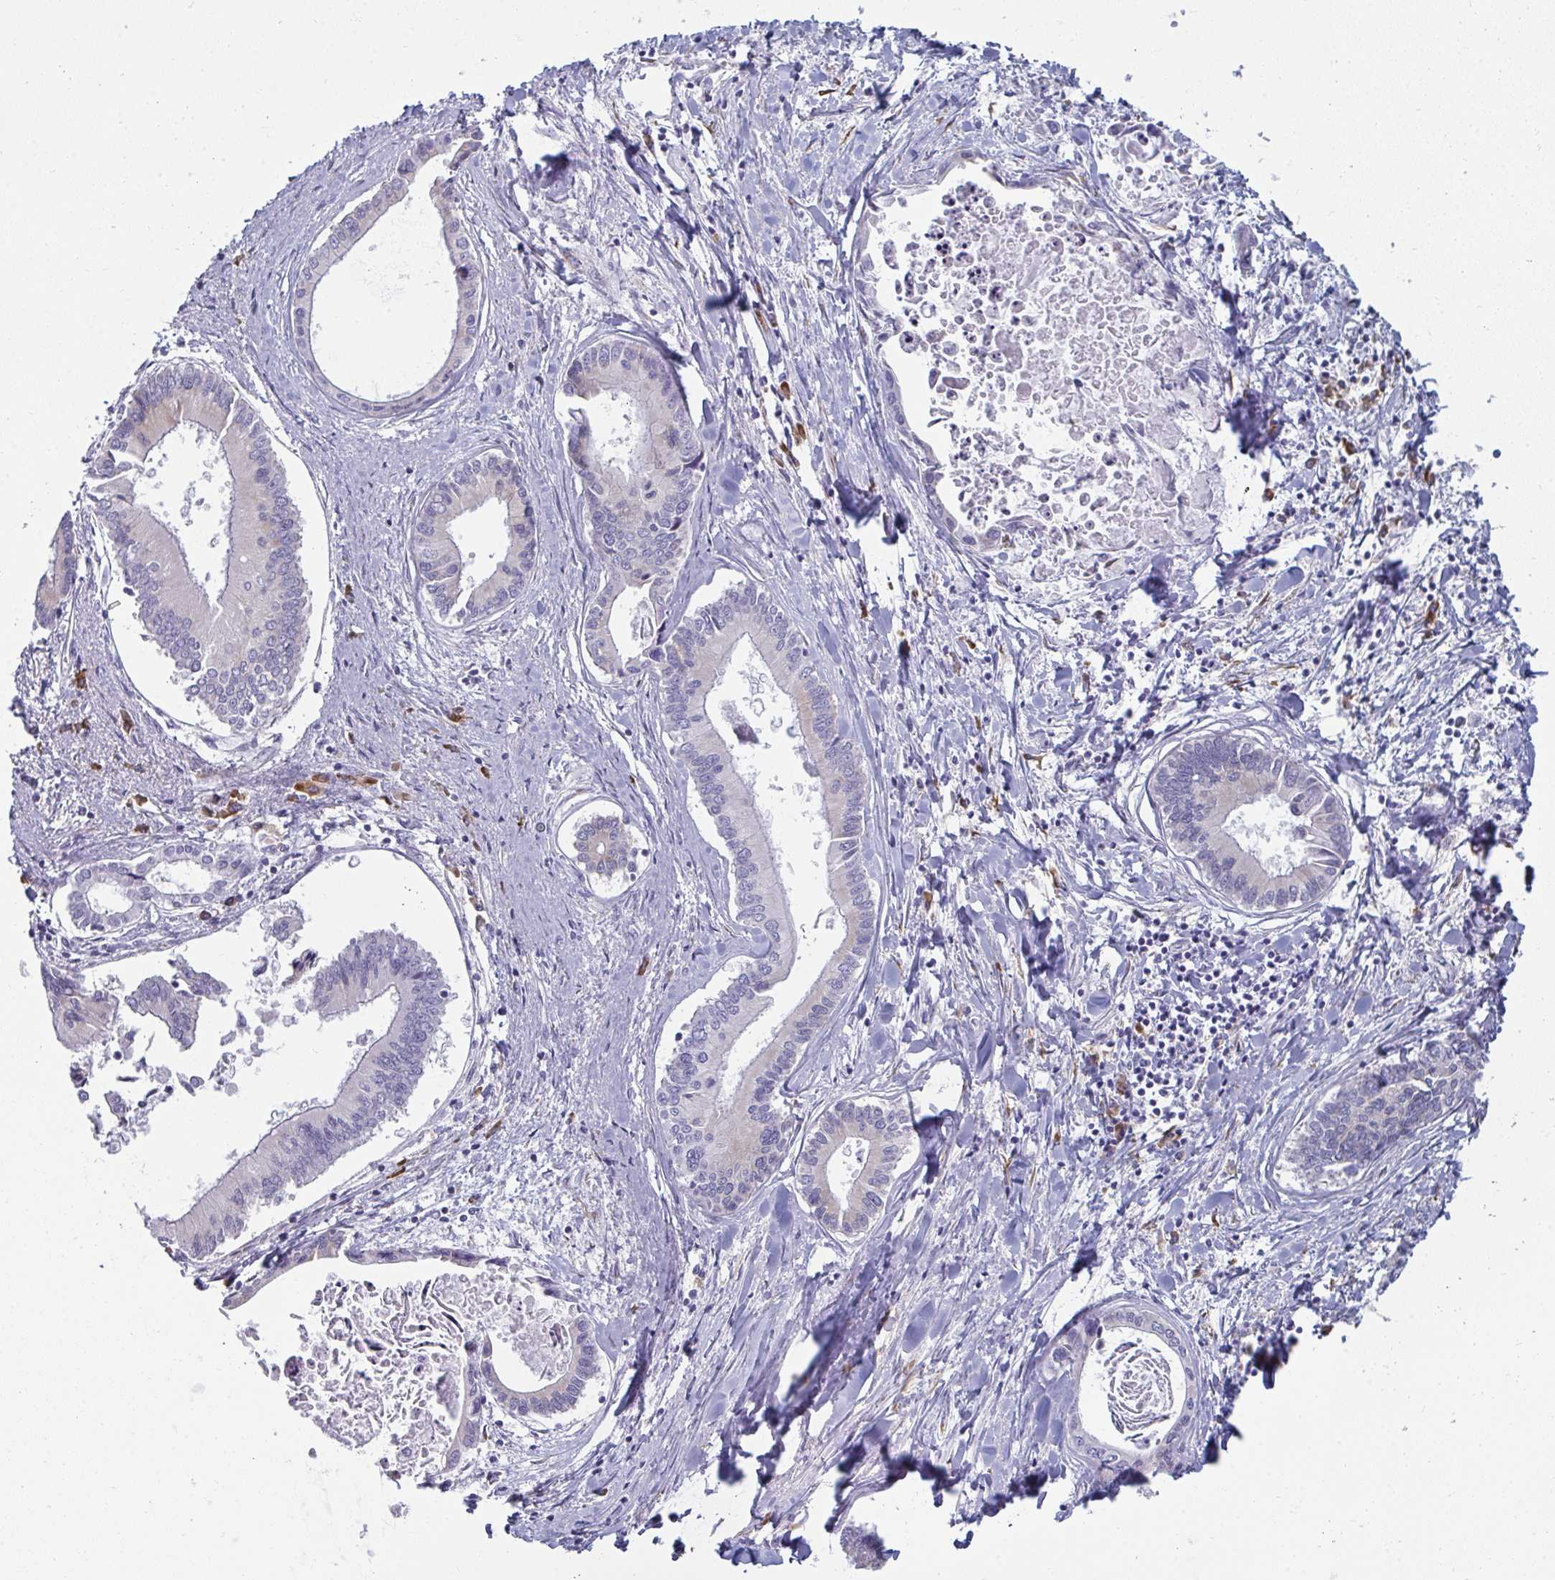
{"staining": {"intensity": "negative", "quantity": "none", "location": "none"}, "tissue": "liver cancer", "cell_type": "Tumor cells", "image_type": "cancer", "snomed": [{"axis": "morphology", "description": "Cholangiocarcinoma"}, {"axis": "topography", "description": "Liver"}], "caption": "High power microscopy image of an immunohistochemistry photomicrograph of liver cancer (cholangiocarcinoma), revealing no significant positivity in tumor cells.", "gene": "SHROOM1", "patient": {"sex": "male", "age": 66}}